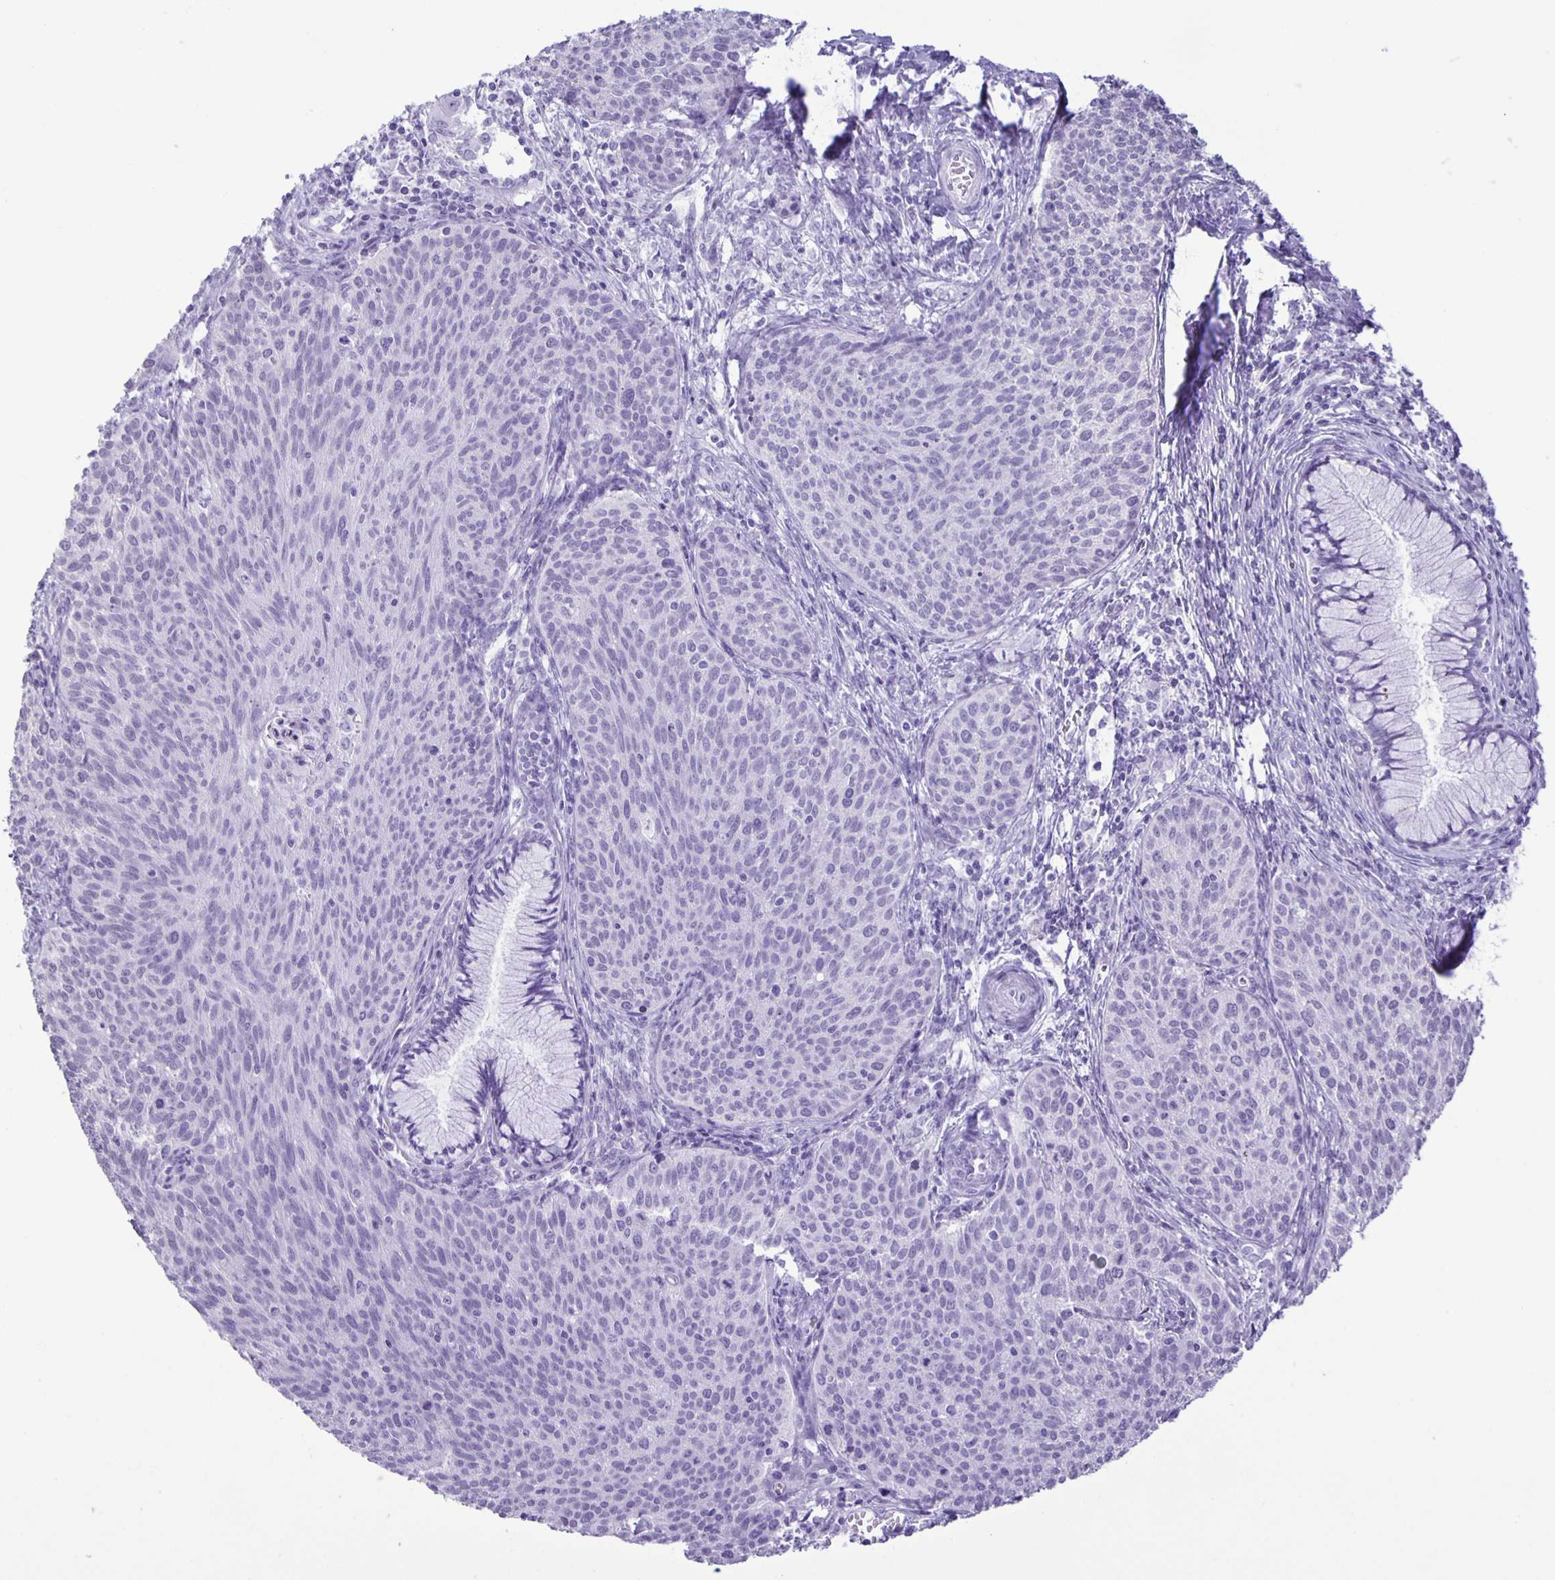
{"staining": {"intensity": "negative", "quantity": "none", "location": "none"}, "tissue": "cervical cancer", "cell_type": "Tumor cells", "image_type": "cancer", "snomed": [{"axis": "morphology", "description": "Squamous cell carcinoma, NOS"}, {"axis": "topography", "description": "Cervix"}], "caption": "Immunohistochemical staining of cervical cancer (squamous cell carcinoma) demonstrates no significant expression in tumor cells.", "gene": "EZHIP", "patient": {"sex": "female", "age": 38}}